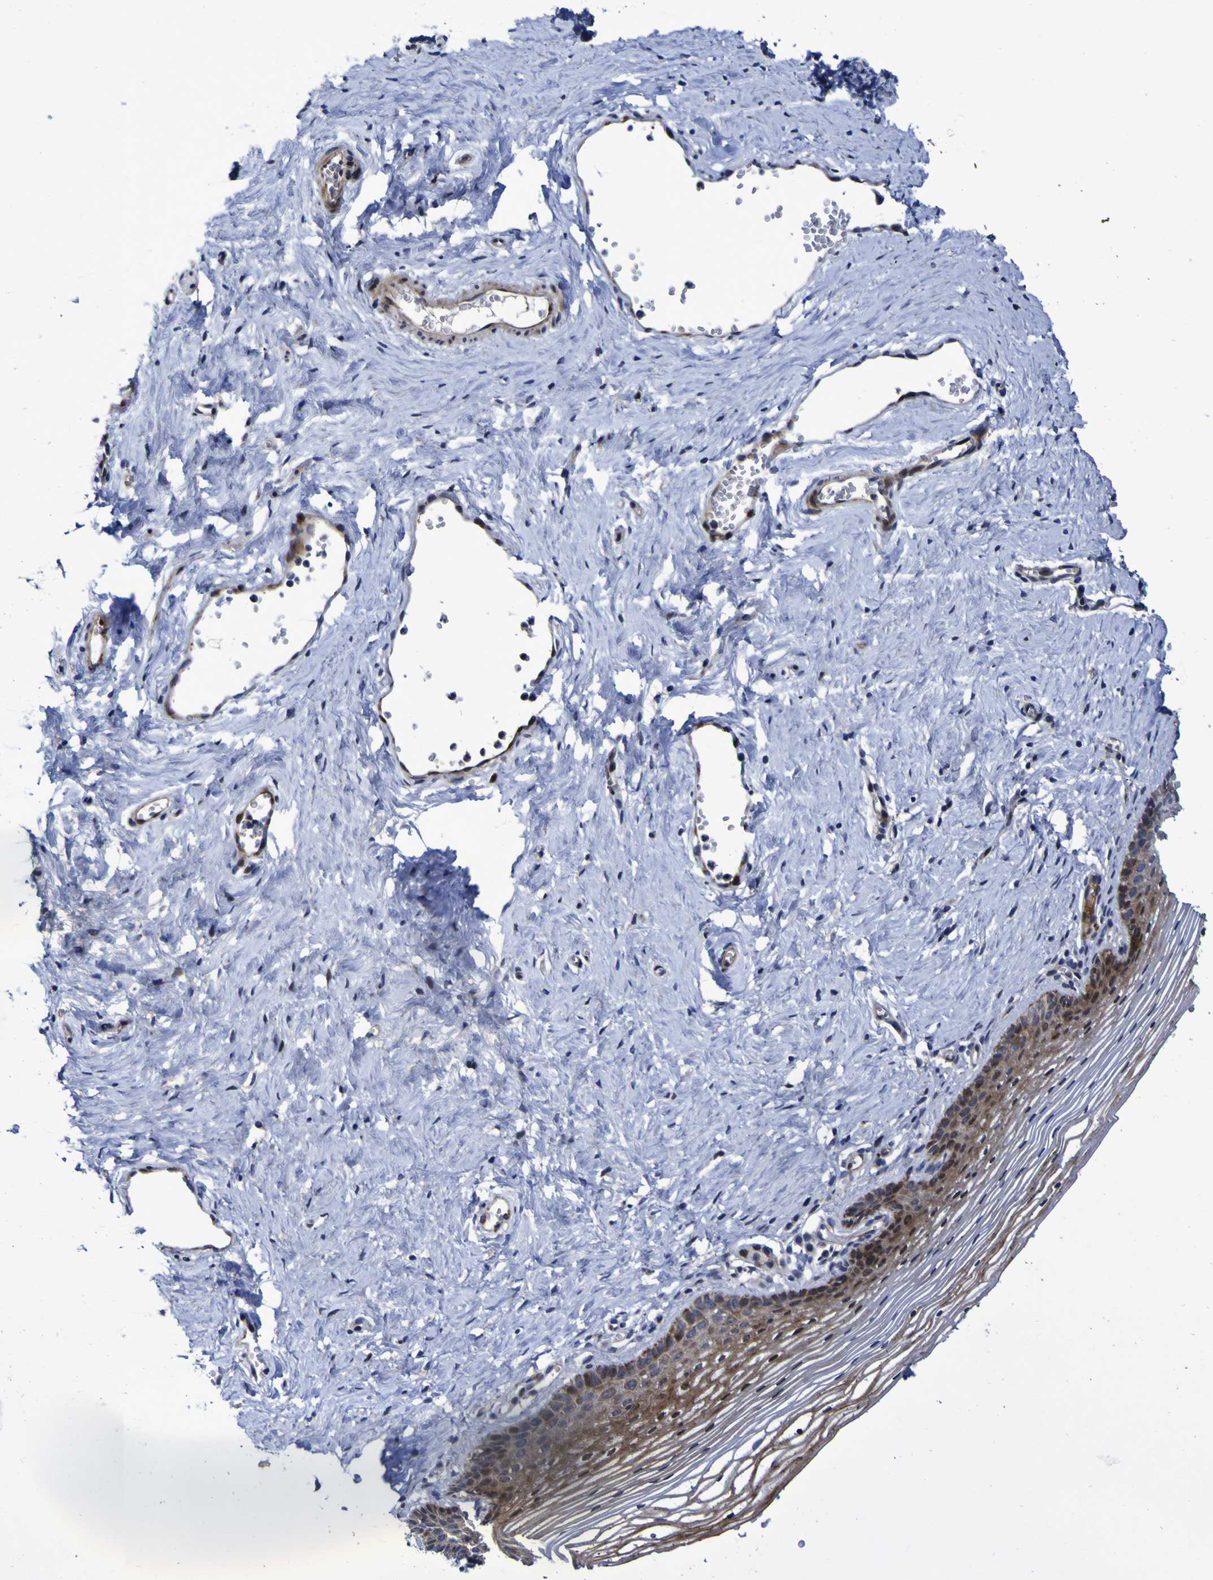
{"staining": {"intensity": "moderate", "quantity": ">75%", "location": "cytoplasmic/membranous,nuclear"}, "tissue": "vagina", "cell_type": "Squamous epithelial cells", "image_type": "normal", "snomed": [{"axis": "morphology", "description": "Normal tissue, NOS"}, {"axis": "topography", "description": "Vagina"}], "caption": "This histopathology image demonstrates unremarkable vagina stained with immunohistochemistry to label a protein in brown. The cytoplasmic/membranous,nuclear of squamous epithelial cells show moderate positivity for the protein. Nuclei are counter-stained blue.", "gene": "MGLL", "patient": {"sex": "female", "age": 32}}